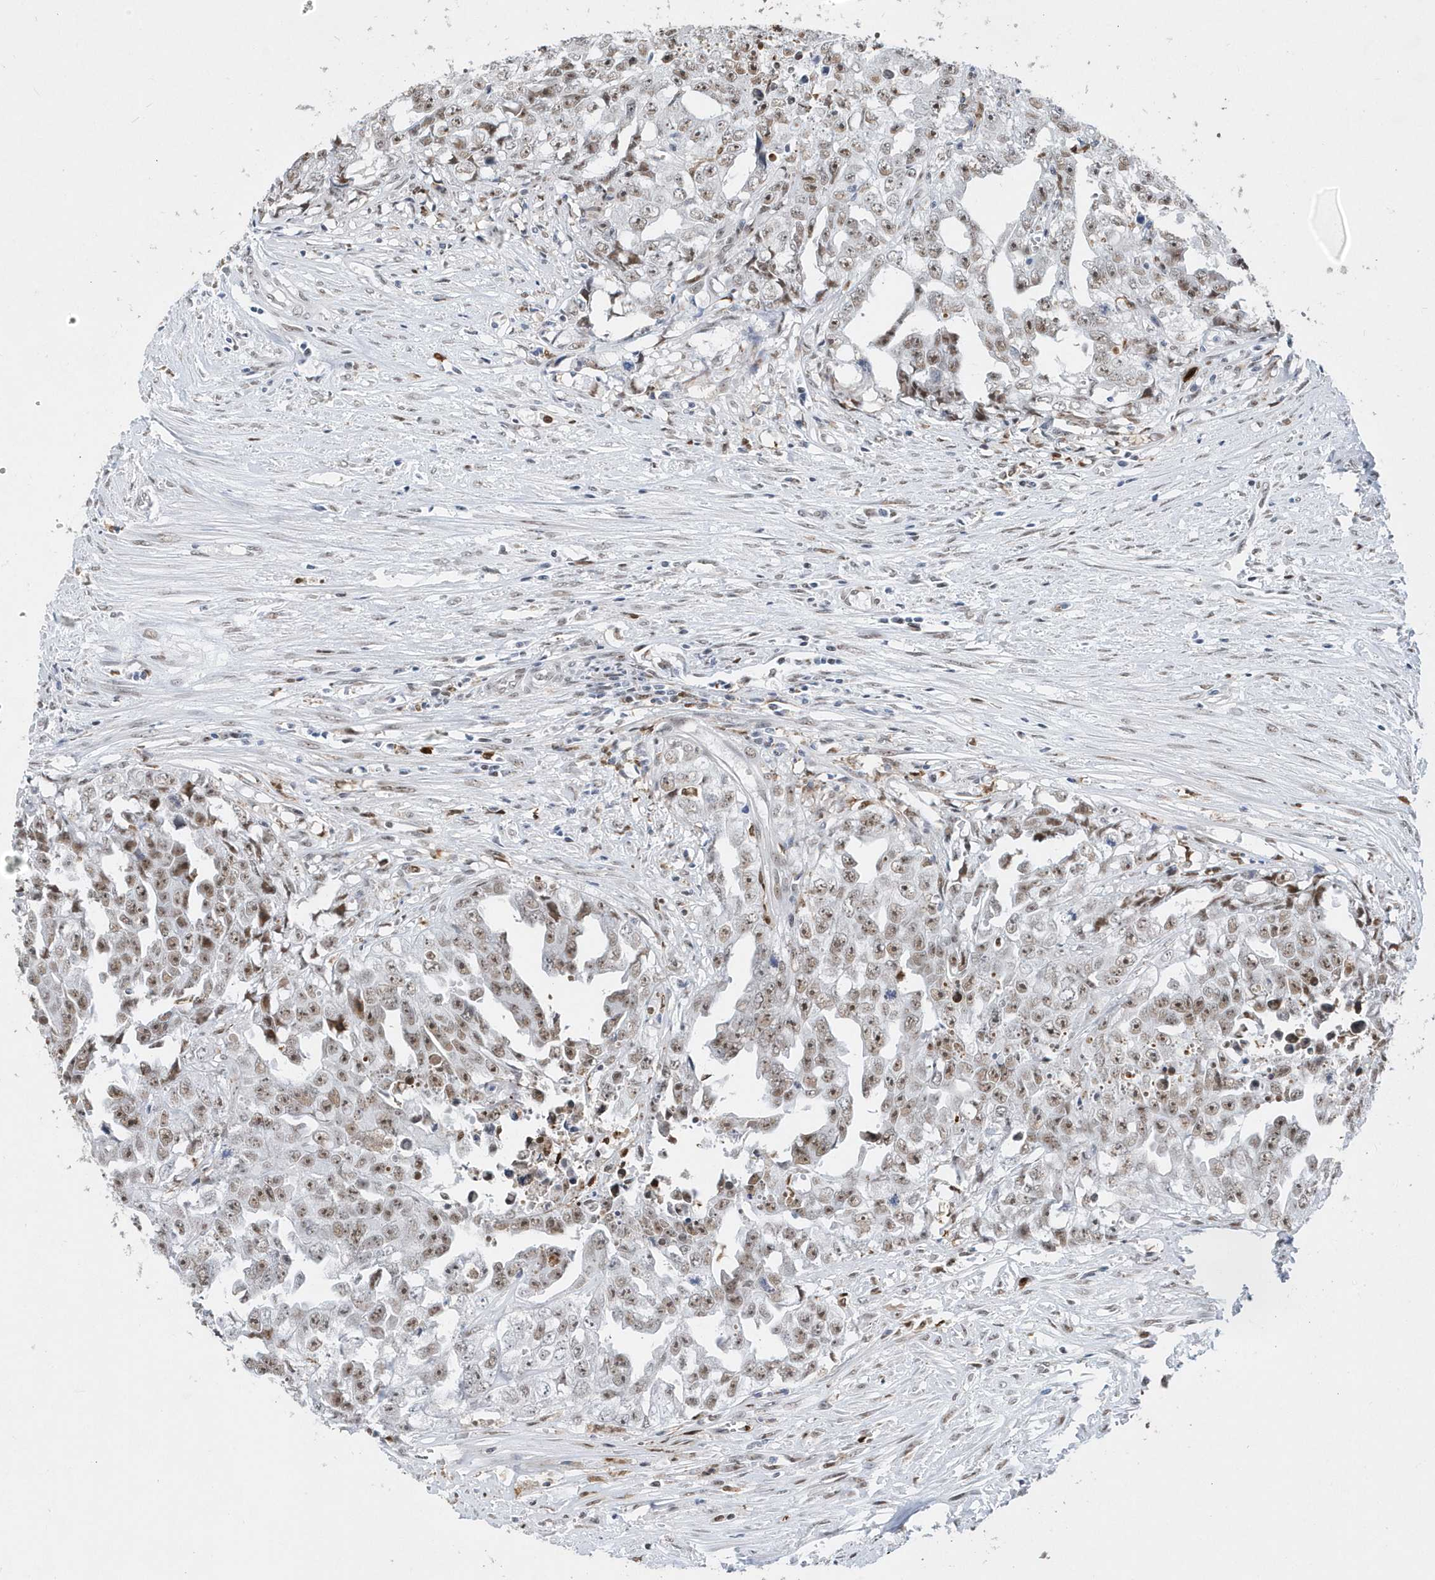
{"staining": {"intensity": "moderate", "quantity": ">75%", "location": "nuclear"}, "tissue": "testis cancer", "cell_type": "Tumor cells", "image_type": "cancer", "snomed": [{"axis": "morphology", "description": "Seminoma, NOS"}, {"axis": "morphology", "description": "Carcinoma, Embryonal, NOS"}, {"axis": "topography", "description": "Testis"}], "caption": "Immunohistochemical staining of human testis seminoma shows medium levels of moderate nuclear protein staining in about >75% of tumor cells.", "gene": "RPP30", "patient": {"sex": "male", "age": 43}}